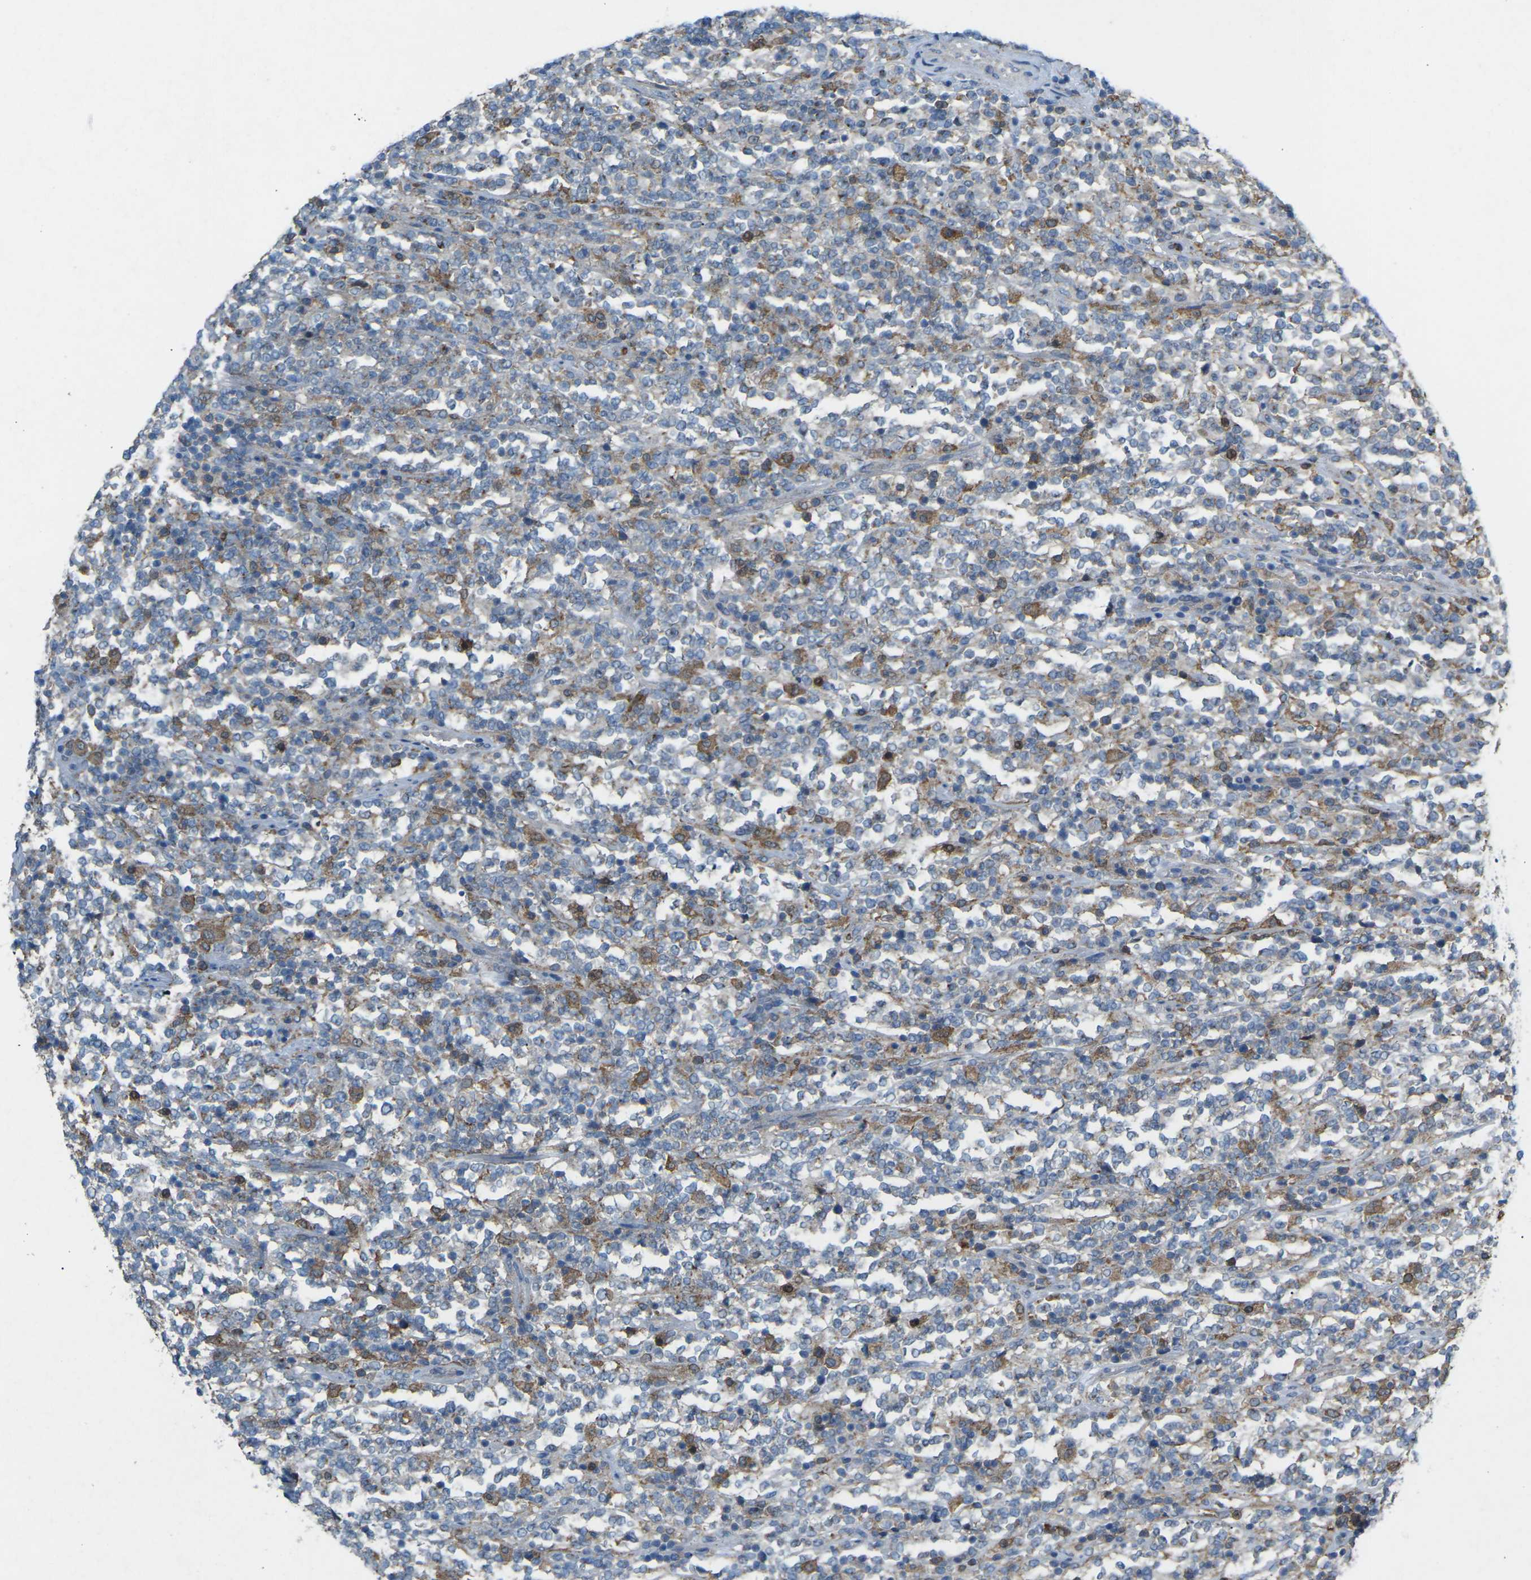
{"staining": {"intensity": "moderate", "quantity": "<25%", "location": "cytoplasmic/membranous"}, "tissue": "lymphoma", "cell_type": "Tumor cells", "image_type": "cancer", "snomed": [{"axis": "morphology", "description": "Malignant lymphoma, non-Hodgkin's type, High grade"}, {"axis": "topography", "description": "Soft tissue"}], "caption": "High-power microscopy captured an immunohistochemistry (IHC) histopathology image of malignant lymphoma, non-Hodgkin's type (high-grade), revealing moderate cytoplasmic/membranous staining in approximately <25% of tumor cells.", "gene": "STK11", "patient": {"sex": "male", "age": 18}}